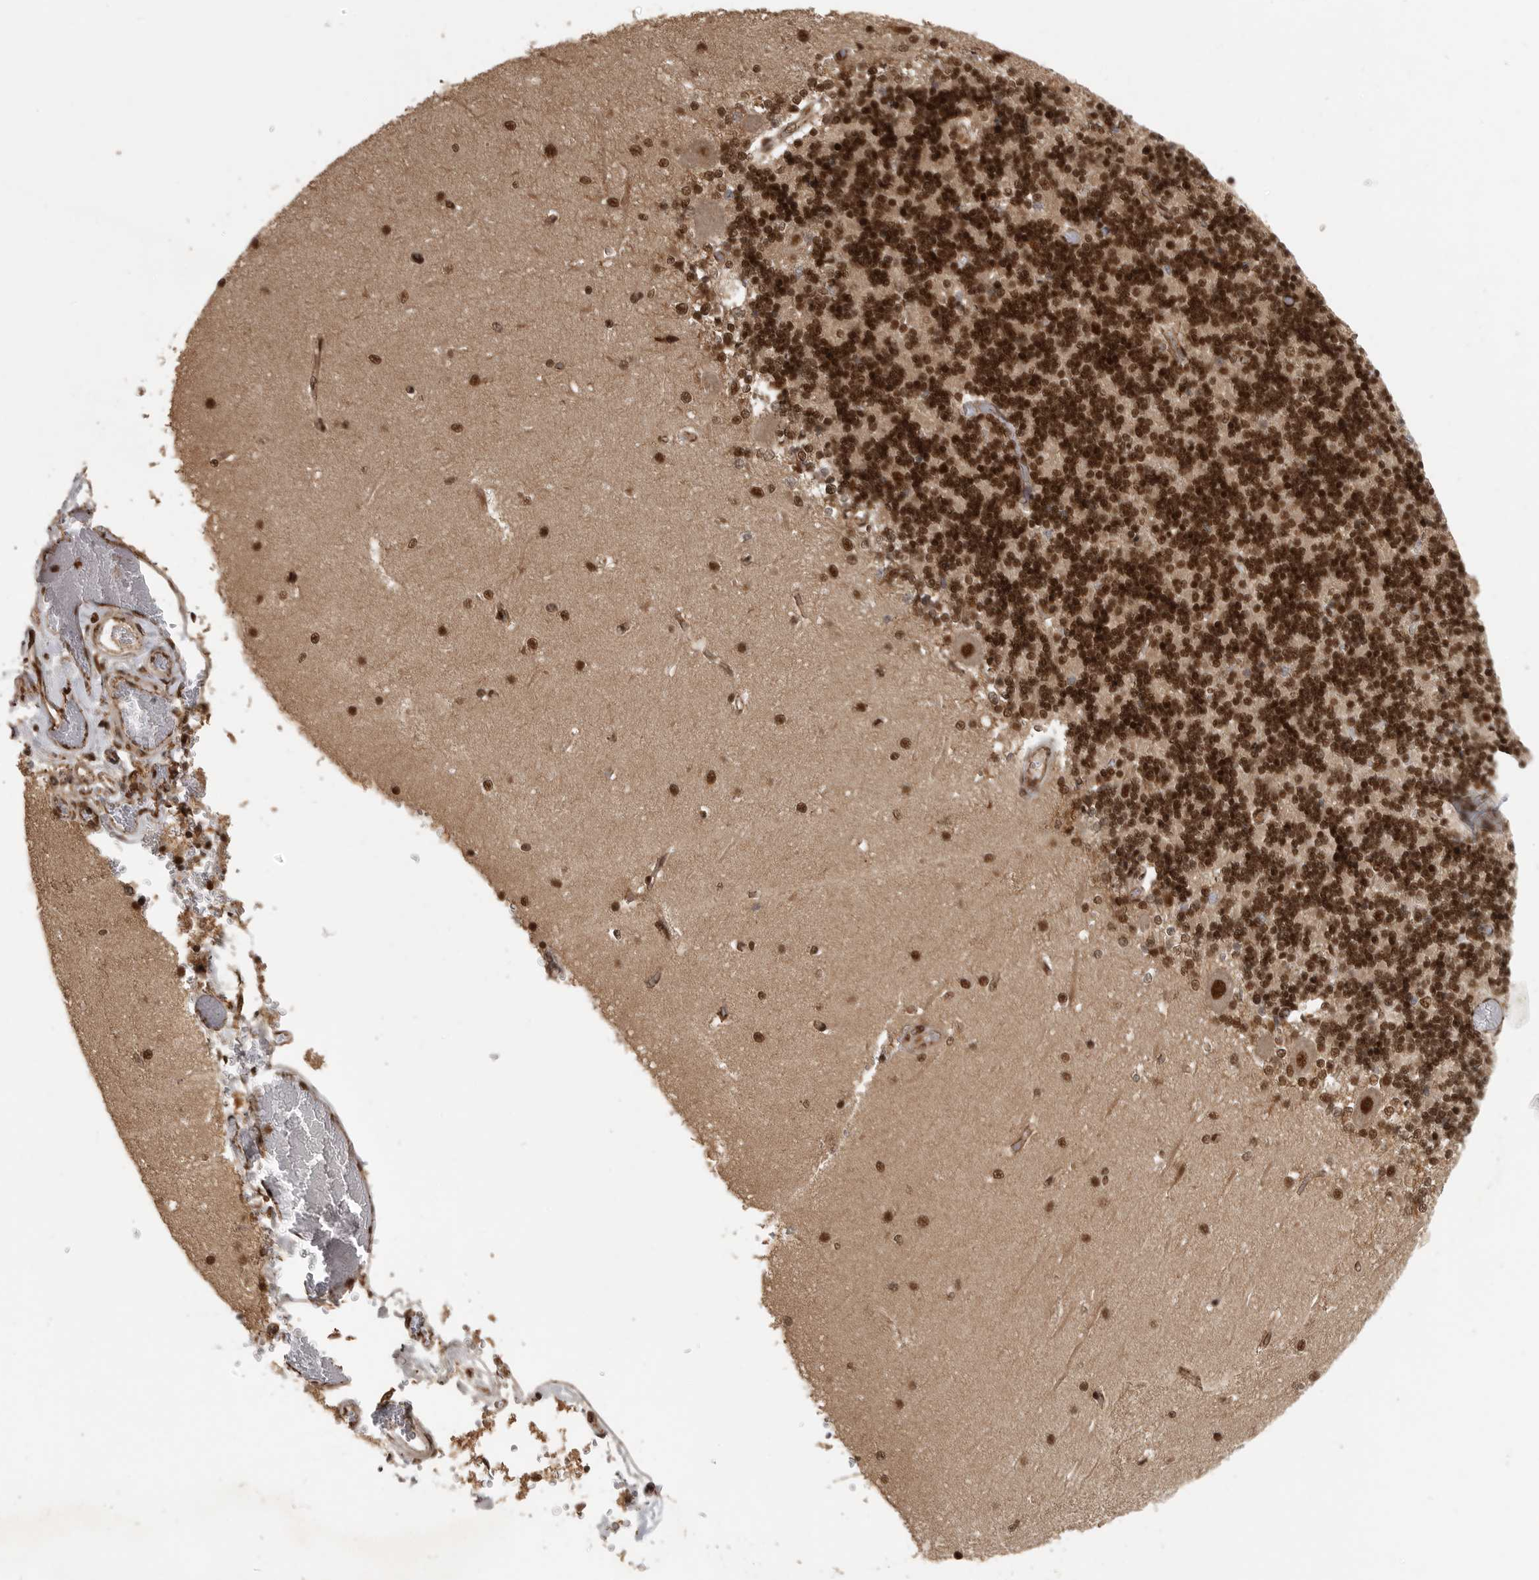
{"staining": {"intensity": "strong", "quantity": "25%-75%", "location": "nuclear"}, "tissue": "cerebellum", "cell_type": "Cells in granular layer", "image_type": "normal", "snomed": [{"axis": "morphology", "description": "Normal tissue, NOS"}, {"axis": "topography", "description": "Cerebellum"}], "caption": "About 25%-75% of cells in granular layer in unremarkable human cerebellum display strong nuclear protein expression as visualized by brown immunohistochemical staining.", "gene": "CBLL1", "patient": {"sex": "male", "age": 37}}